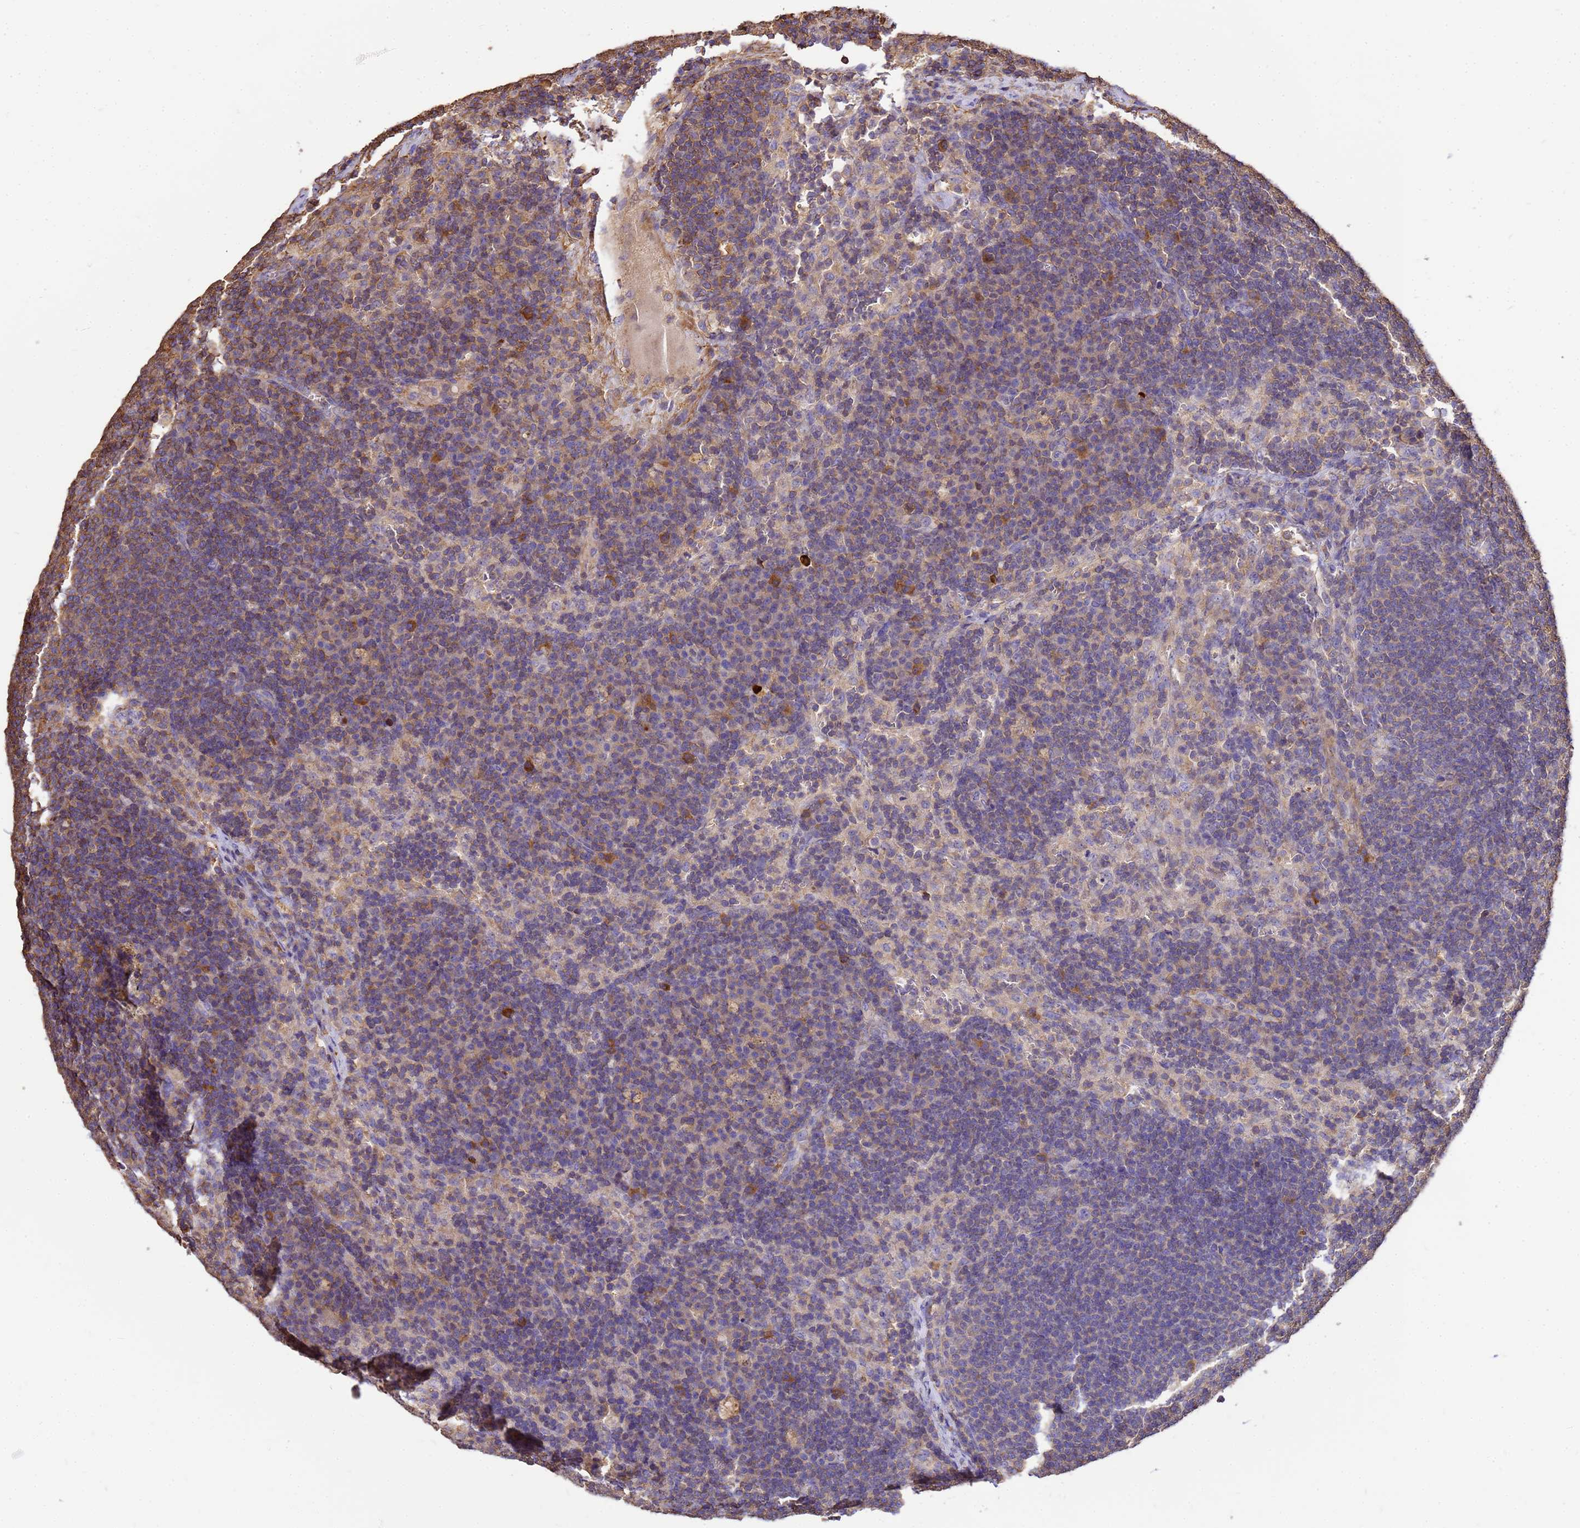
{"staining": {"intensity": "weak", "quantity": "<25%", "location": "cytoplasmic/membranous"}, "tissue": "lymph node", "cell_type": "Germinal center cells", "image_type": "normal", "snomed": [{"axis": "morphology", "description": "Normal tissue, NOS"}, {"axis": "topography", "description": "Lymph node"}], "caption": "An IHC micrograph of benign lymph node is shown. There is no staining in germinal center cells of lymph node.", "gene": "WDR64", "patient": {"sex": "female", "age": 70}}